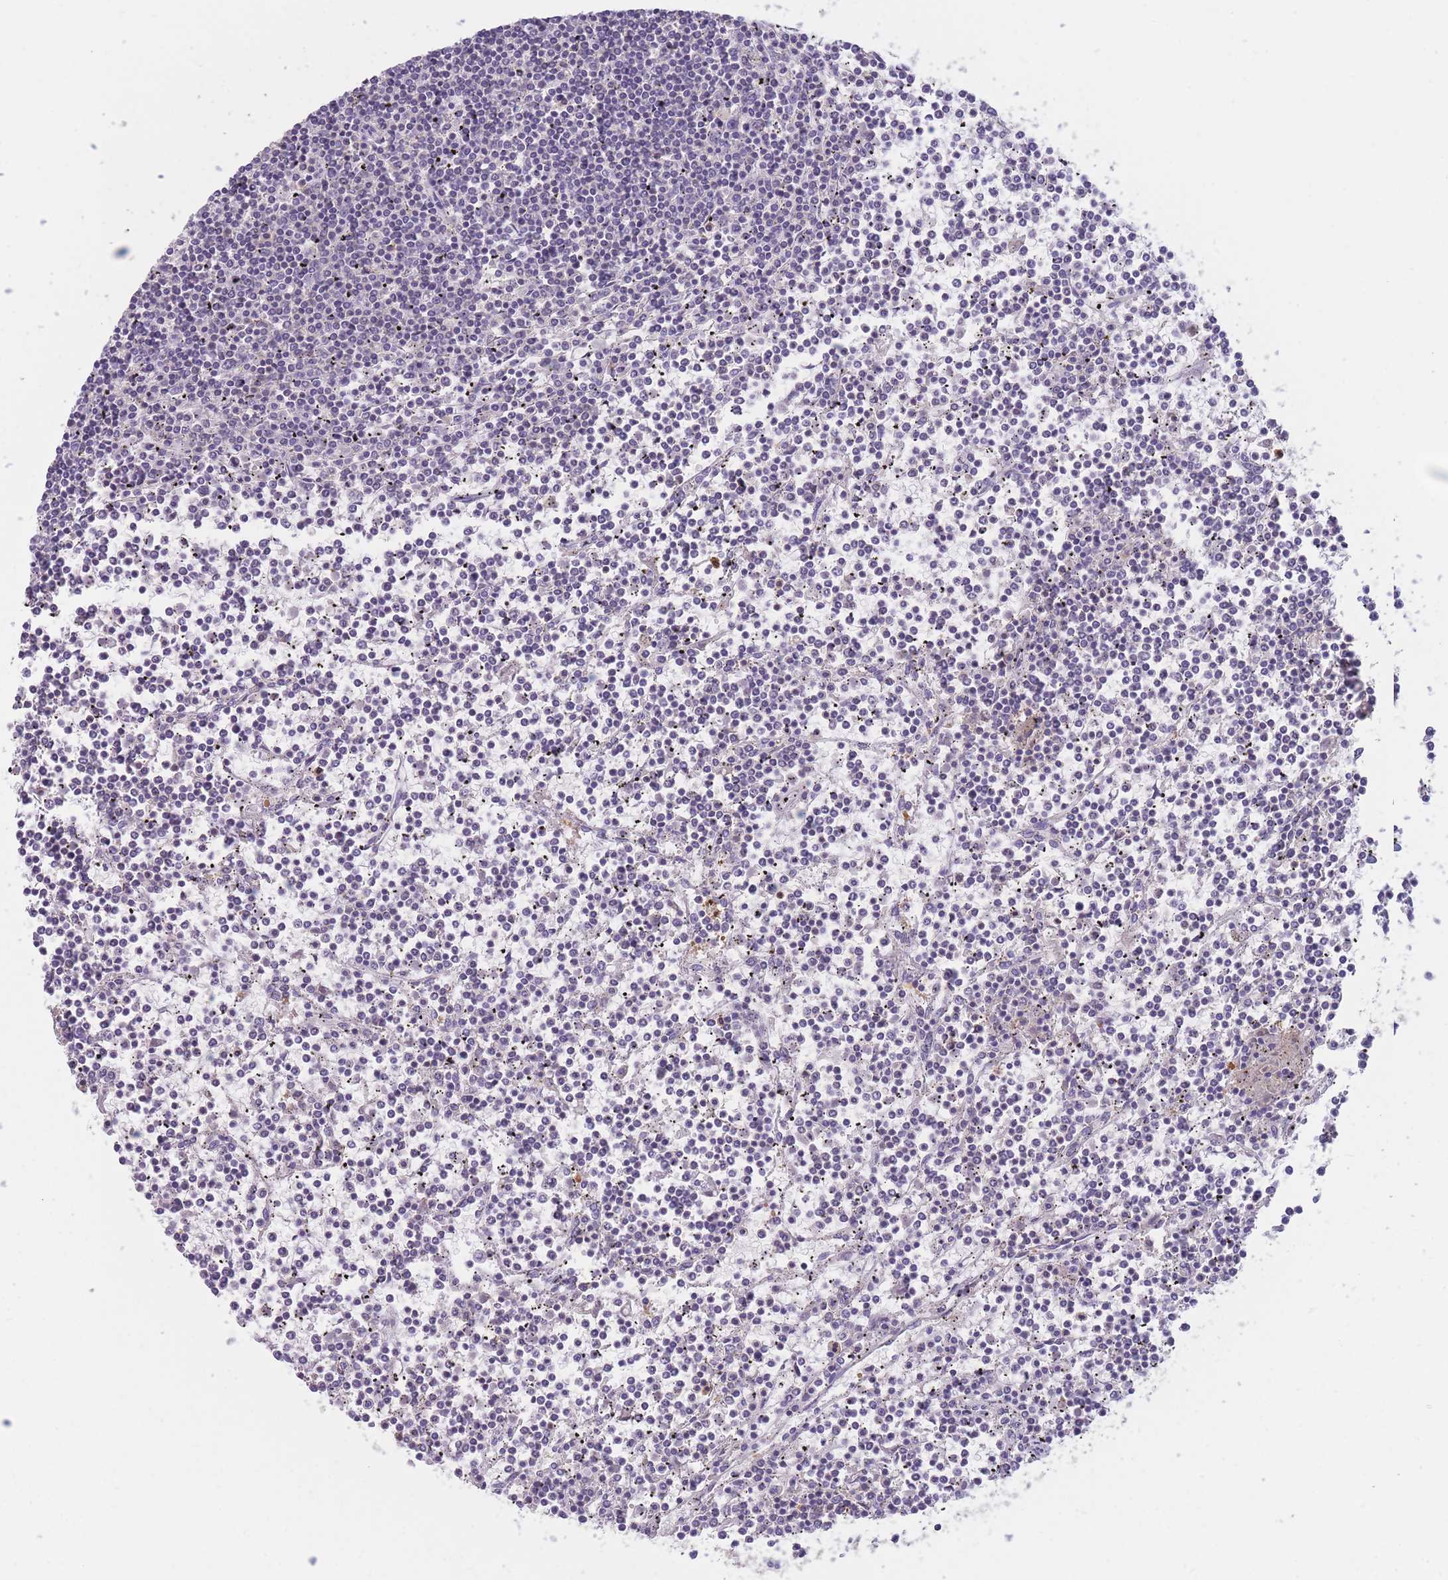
{"staining": {"intensity": "negative", "quantity": "none", "location": "none"}, "tissue": "lymphoma", "cell_type": "Tumor cells", "image_type": "cancer", "snomed": [{"axis": "morphology", "description": "Malignant lymphoma, non-Hodgkin's type, Low grade"}, {"axis": "topography", "description": "Spleen"}], "caption": "High power microscopy image of an immunohistochemistry image of lymphoma, revealing no significant positivity in tumor cells. (Brightfield microscopy of DAB immunohistochemistry (IHC) at high magnification).", "gene": "ST3GAL4", "patient": {"sex": "female", "age": 19}}